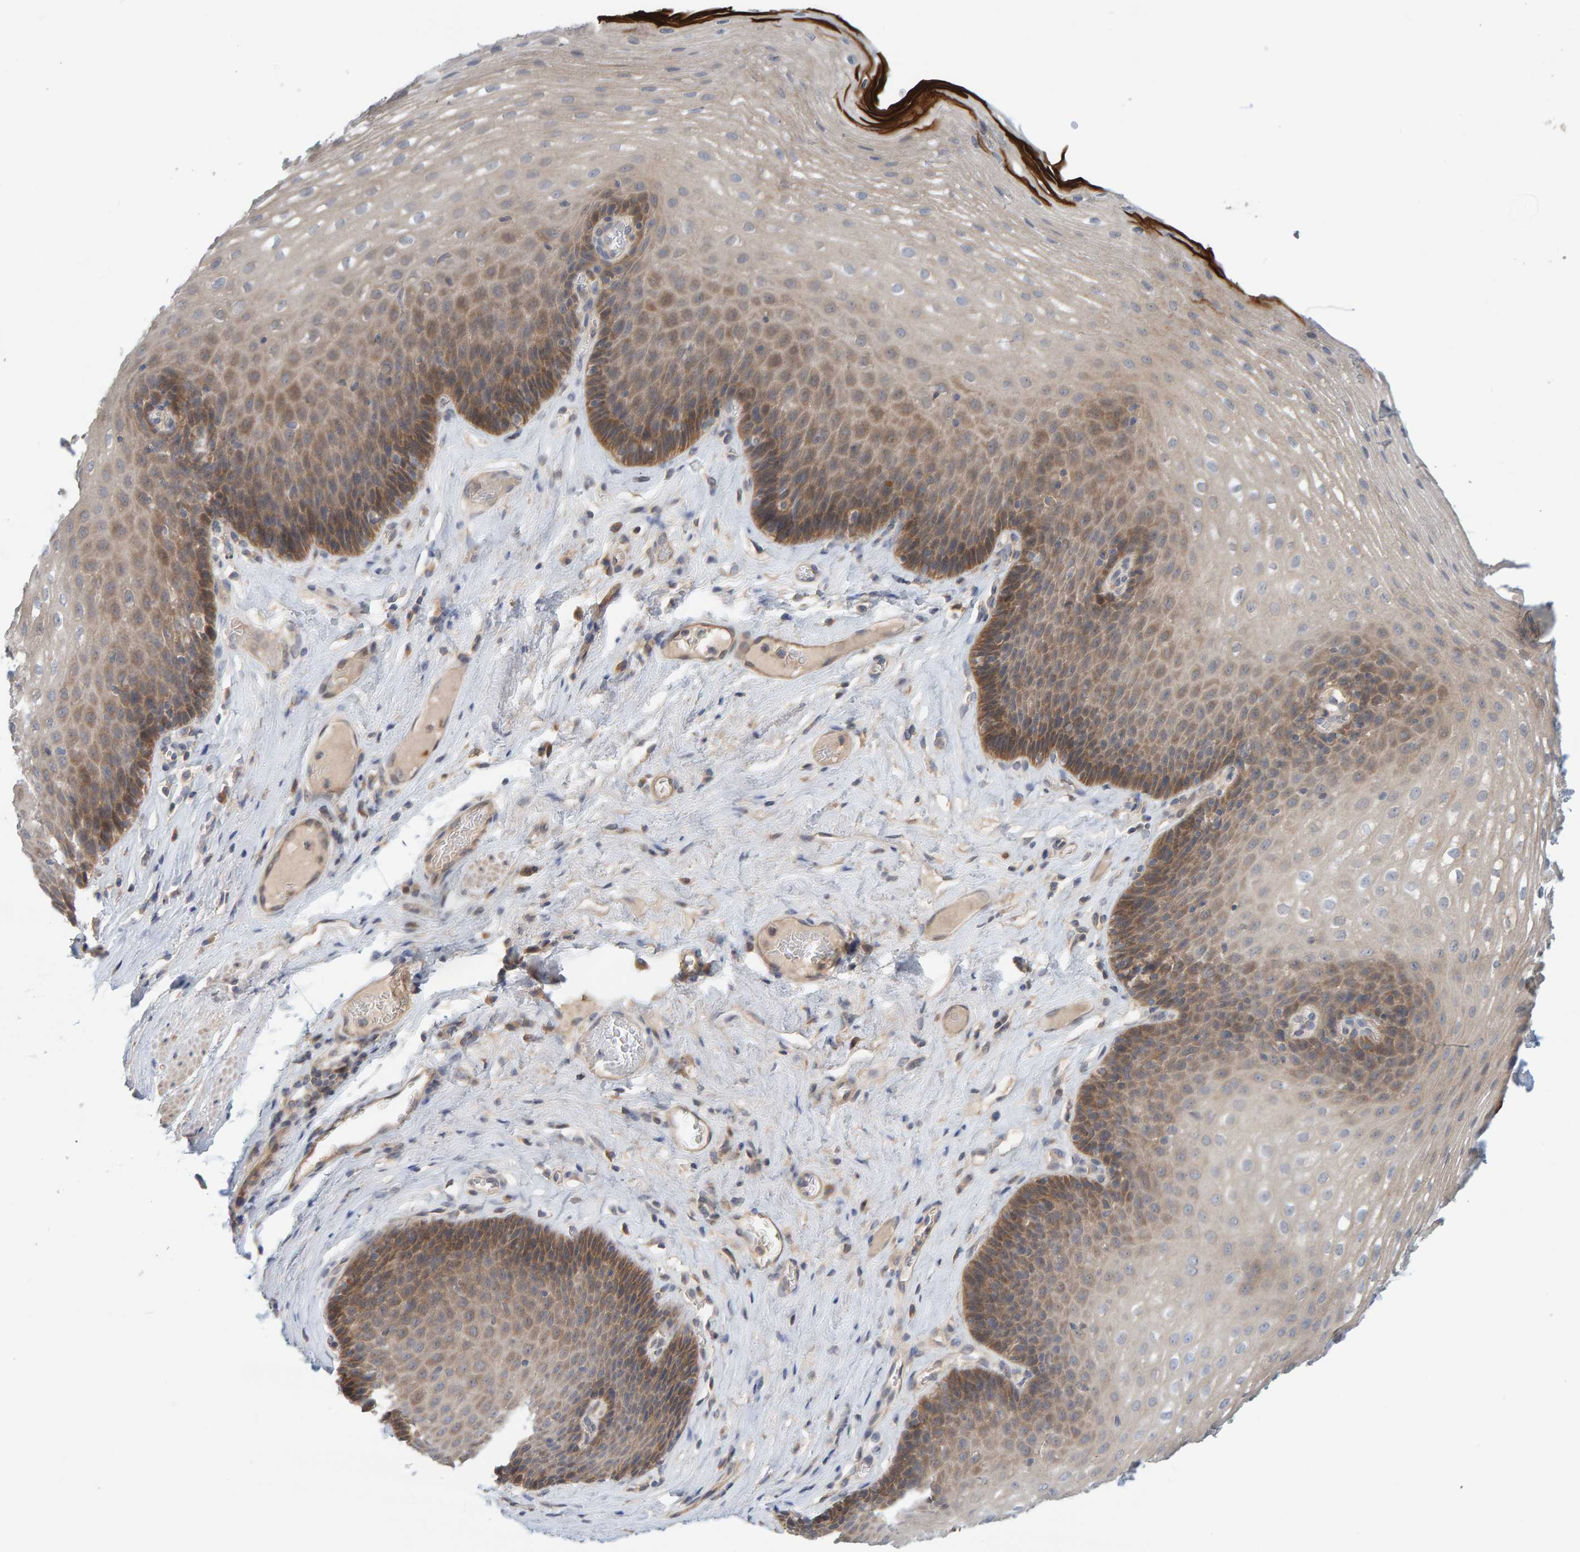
{"staining": {"intensity": "moderate", "quantity": "25%-75%", "location": "cytoplasmic/membranous"}, "tissue": "esophagus", "cell_type": "Squamous epithelial cells", "image_type": "normal", "snomed": [{"axis": "morphology", "description": "Normal tissue, NOS"}, {"axis": "topography", "description": "Esophagus"}], "caption": "Esophagus stained with IHC displays moderate cytoplasmic/membranous staining in about 25%-75% of squamous epithelial cells. Nuclei are stained in blue.", "gene": "TATDN1", "patient": {"sex": "female", "age": 66}}